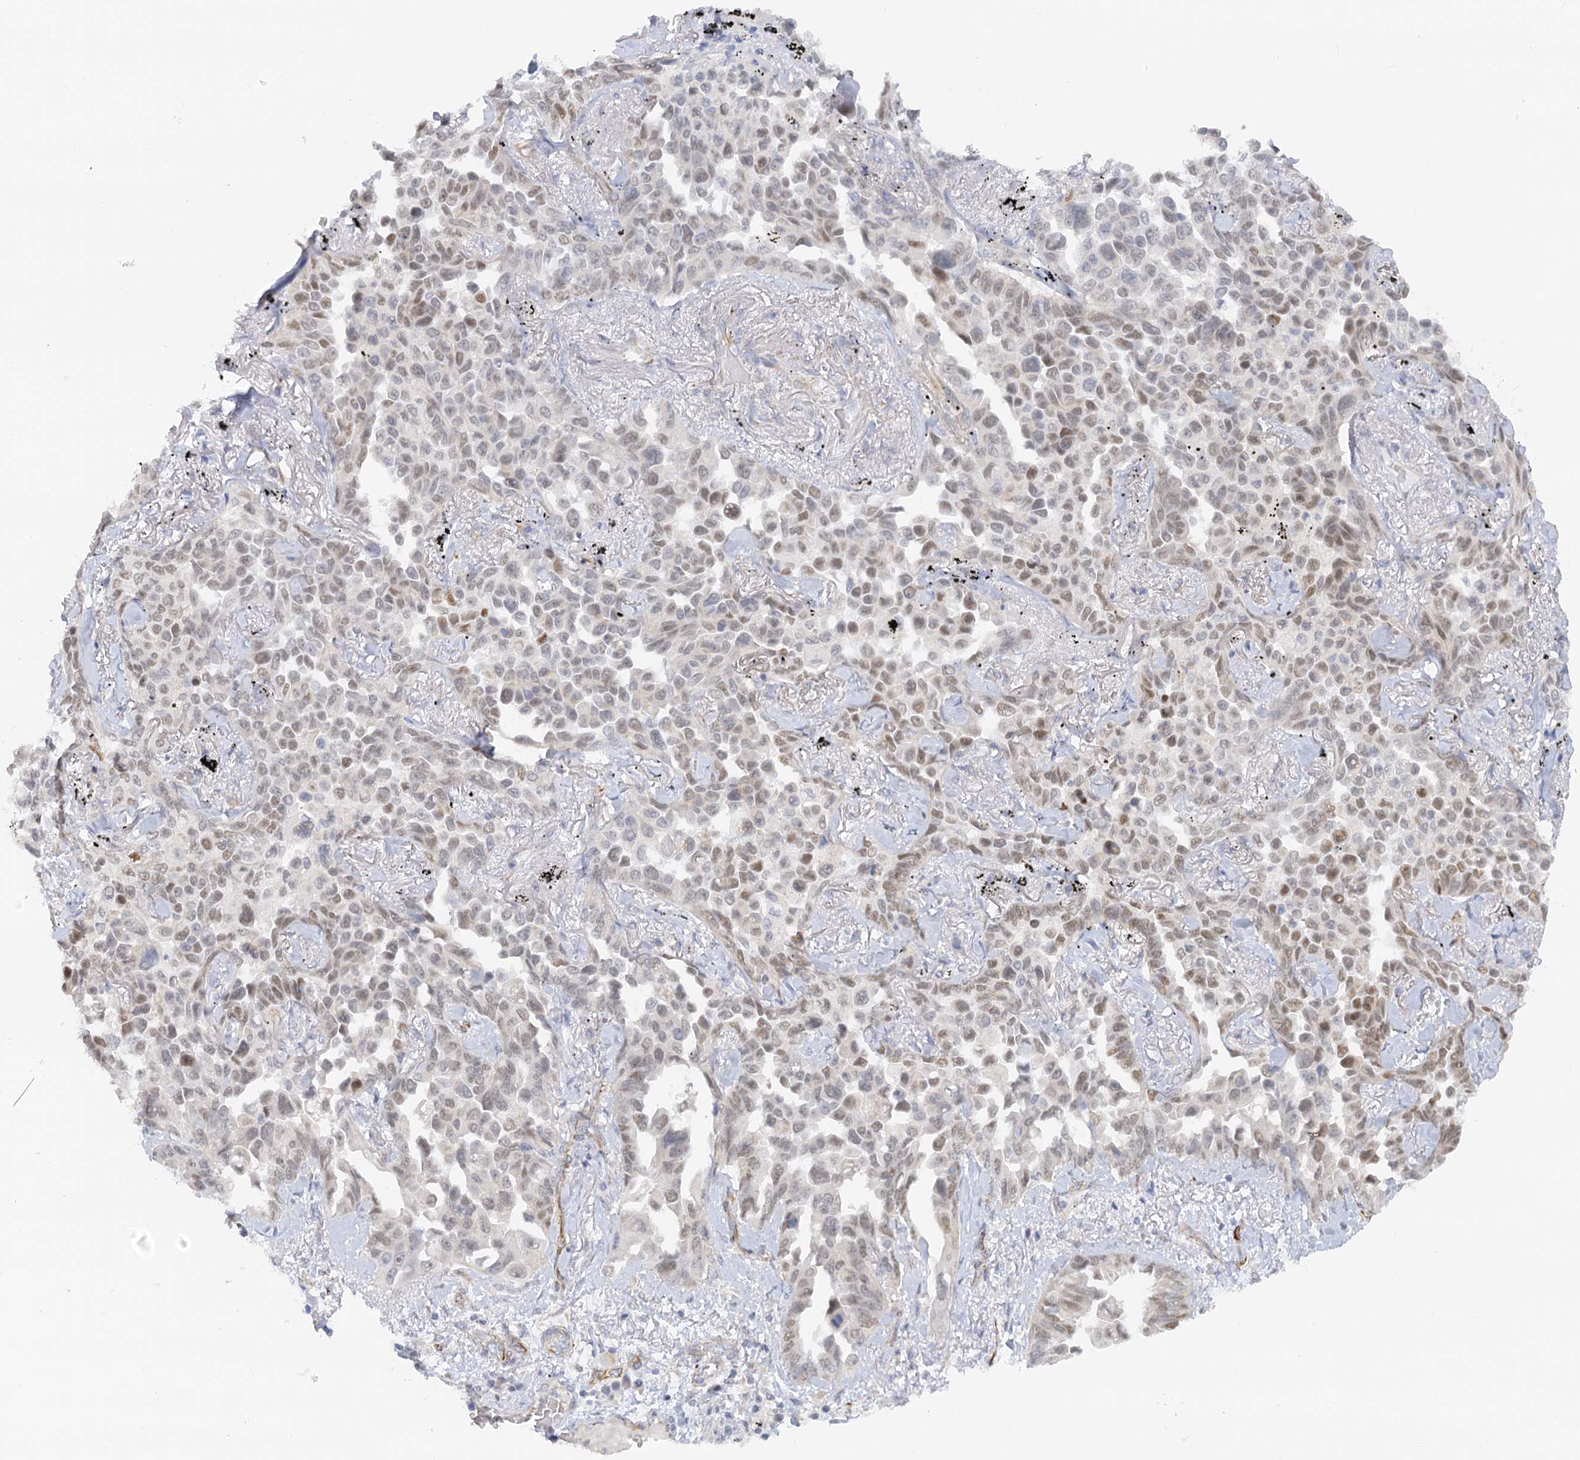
{"staining": {"intensity": "weak", "quantity": ">75%", "location": "nuclear"}, "tissue": "lung cancer", "cell_type": "Tumor cells", "image_type": "cancer", "snomed": [{"axis": "morphology", "description": "Adenocarcinoma, NOS"}, {"axis": "topography", "description": "Lung"}], "caption": "Protein expression analysis of lung cancer (adenocarcinoma) displays weak nuclear expression in about >75% of tumor cells. Using DAB (brown) and hematoxylin (blue) stains, captured at high magnification using brightfield microscopy.", "gene": "NELL2", "patient": {"sex": "female", "age": 67}}